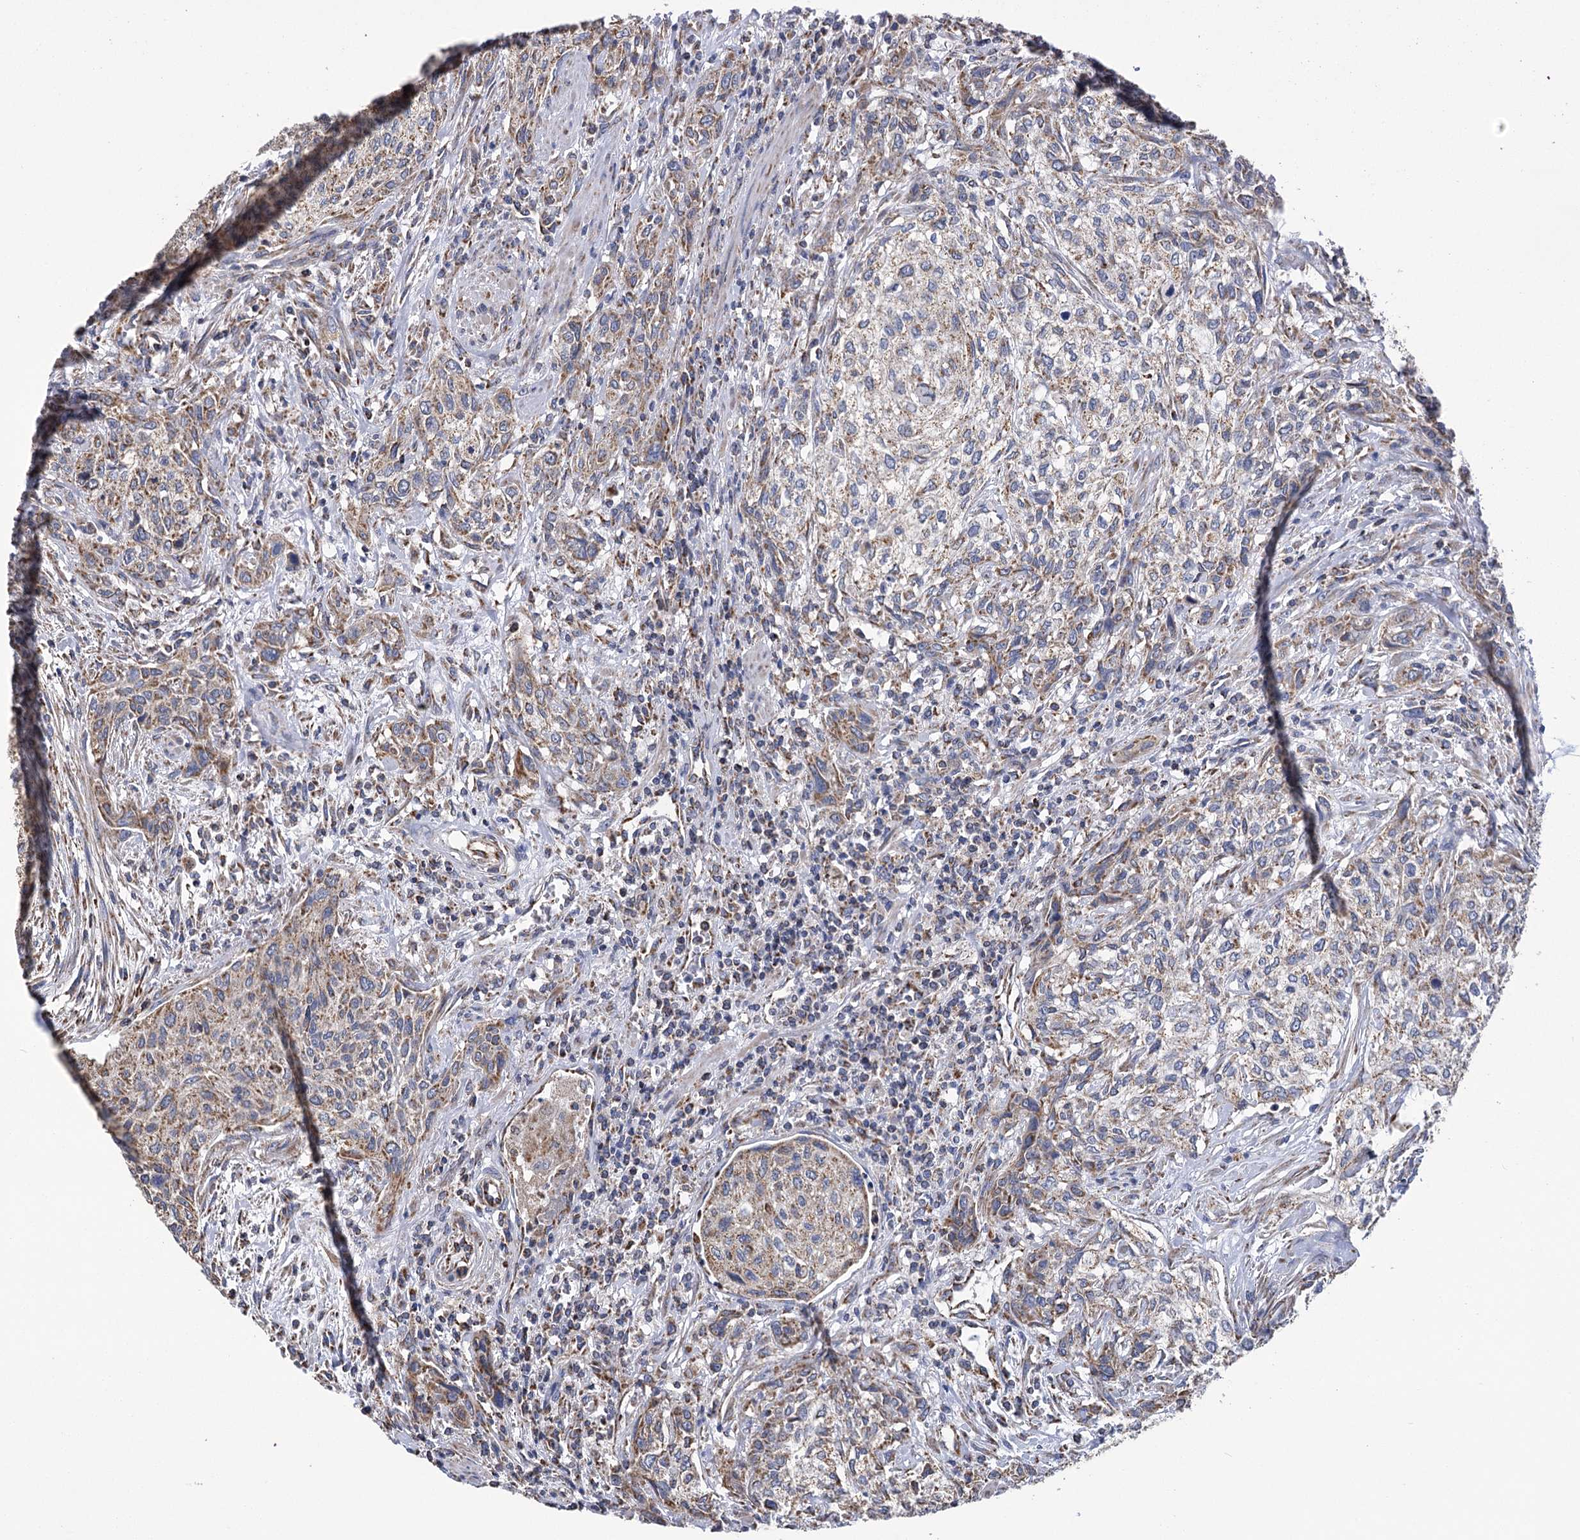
{"staining": {"intensity": "weak", "quantity": ">75%", "location": "cytoplasmic/membranous"}, "tissue": "urothelial cancer", "cell_type": "Tumor cells", "image_type": "cancer", "snomed": [{"axis": "morphology", "description": "Normal tissue, NOS"}, {"axis": "morphology", "description": "Urothelial carcinoma, NOS"}, {"axis": "topography", "description": "Urinary bladder"}, {"axis": "topography", "description": "Peripheral nerve tissue"}], "caption": "High-power microscopy captured an immunohistochemistry photomicrograph of transitional cell carcinoma, revealing weak cytoplasmic/membranous positivity in about >75% of tumor cells. (brown staining indicates protein expression, while blue staining denotes nuclei).", "gene": "CCDC73", "patient": {"sex": "male", "age": 35}}